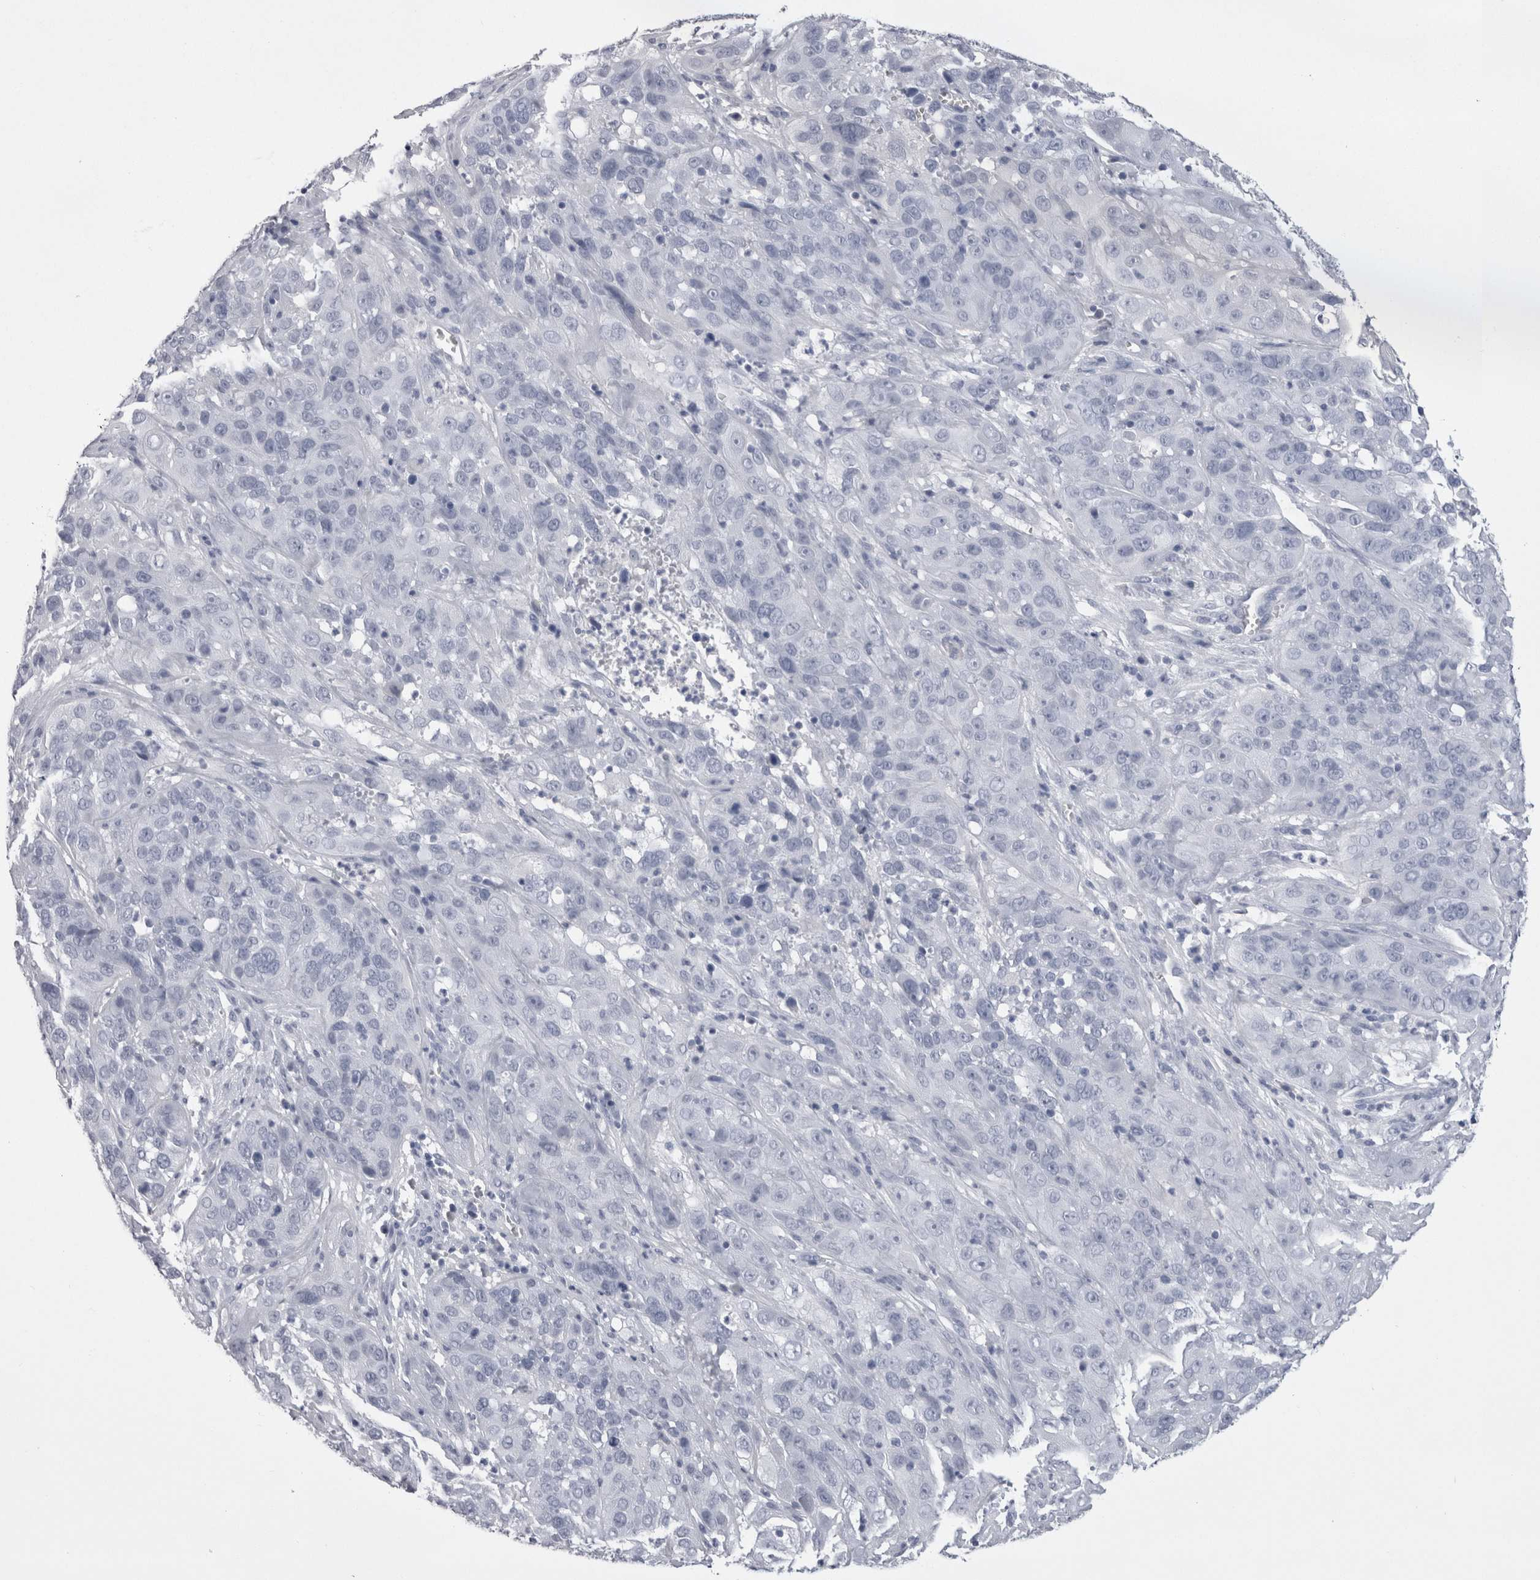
{"staining": {"intensity": "negative", "quantity": "none", "location": "none"}, "tissue": "cervical cancer", "cell_type": "Tumor cells", "image_type": "cancer", "snomed": [{"axis": "morphology", "description": "Squamous cell carcinoma, NOS"}, {"axis": "topography", "description": "Cervix"}], "caption": "This is an immunohistochemistry micrograph of human cervical squamous cell carcinoma. There is no positivity in tumor cells.", "gene": "CDHR5", "patient": {"sex": "female", "age": 32}}